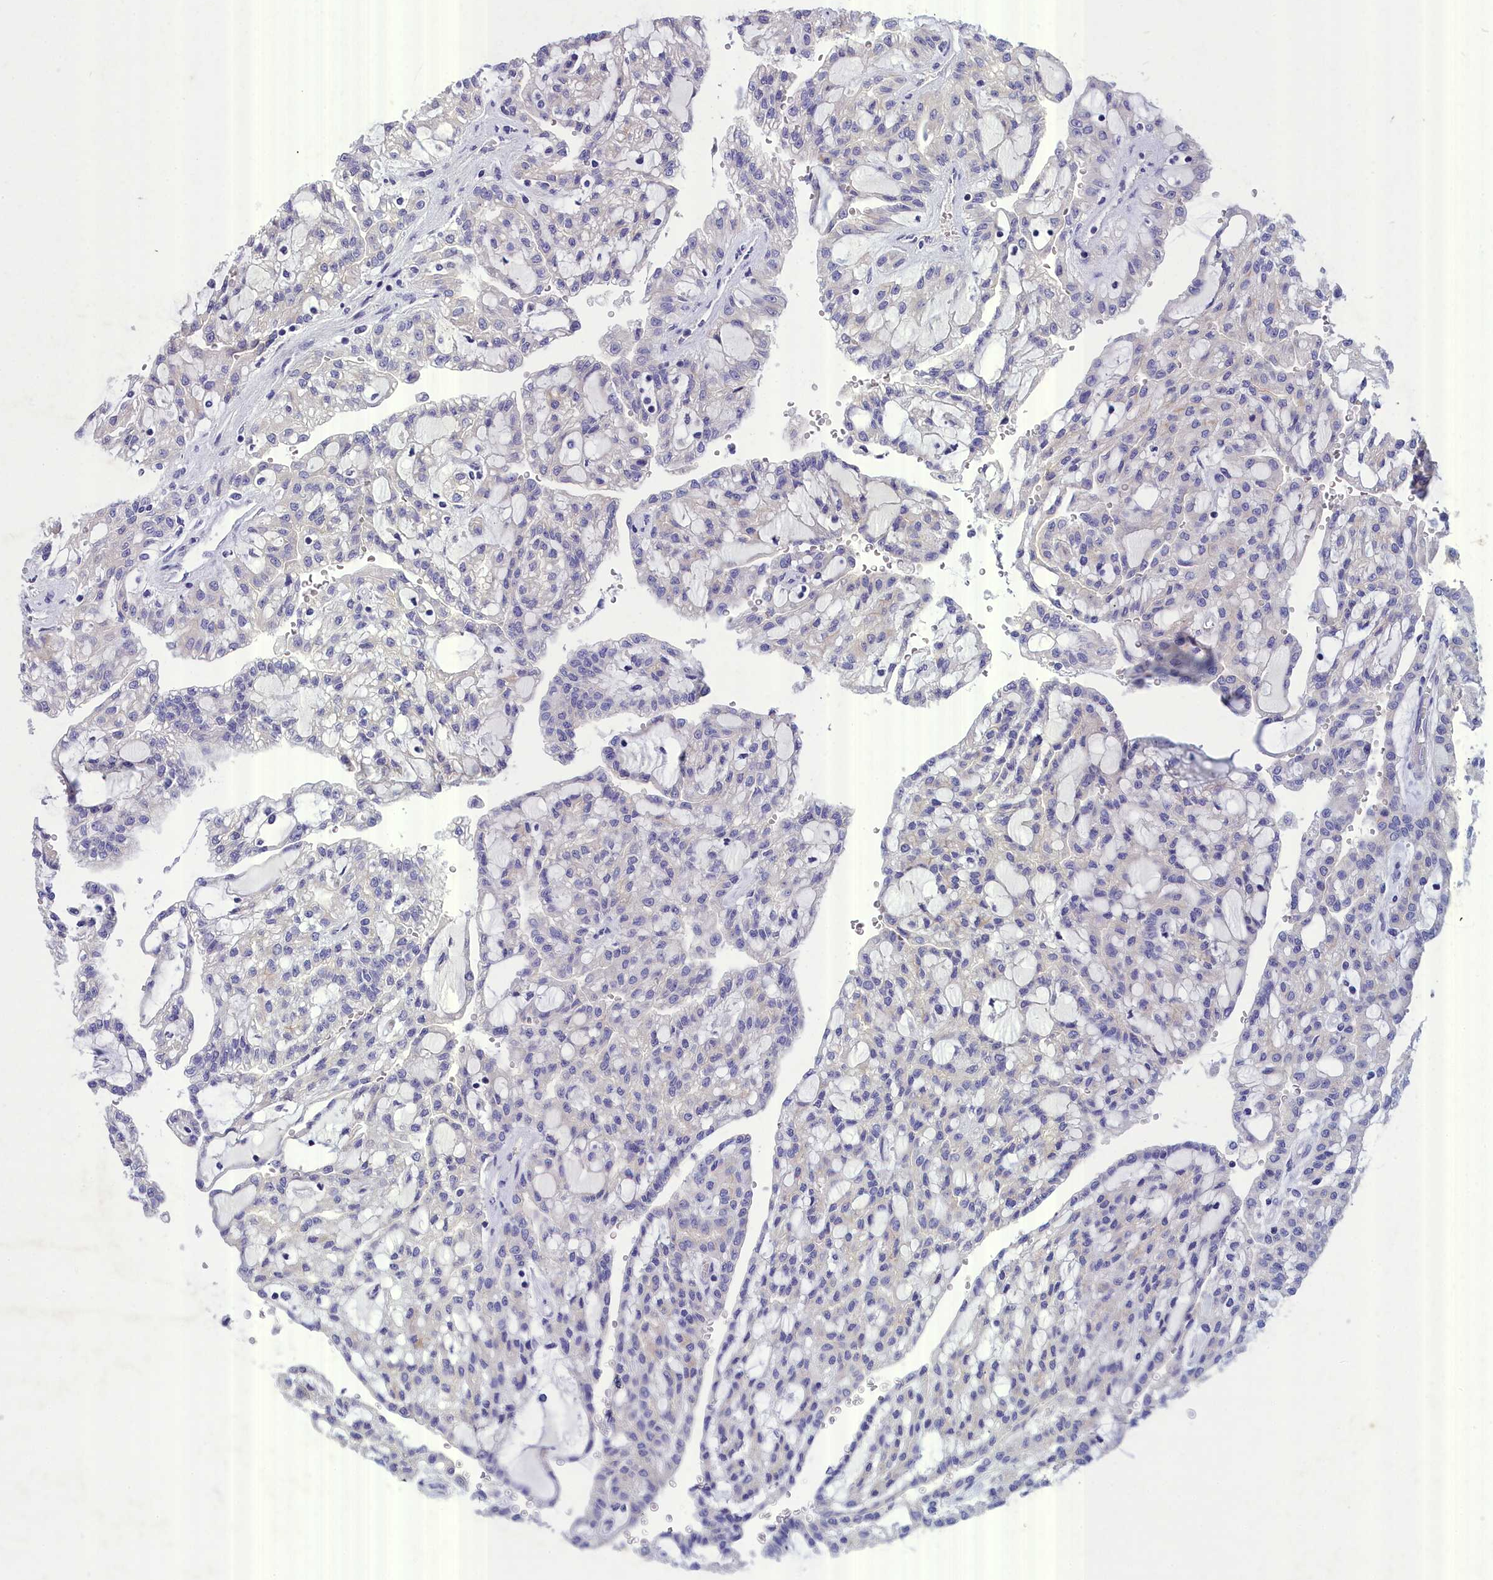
{"staining": {"intensity": "negative", "quantity": "none", "location": "none"}, "tissue": "renal cancer", "cell_type": "Tumor cells", "image_type": "cancer", "snomed": [{"axis": "morphology", "description": "Adenocarcinoma, NOS"}, {"axis": "topography", "description": "Kidney"}], "caption": "Adenocarcinoma (renal) stained for a protein using immunohistochemistry demonstrates no staining tumor cells.", "gene": "DEFB119", "patient": {"sex": "male", "age": 63}}